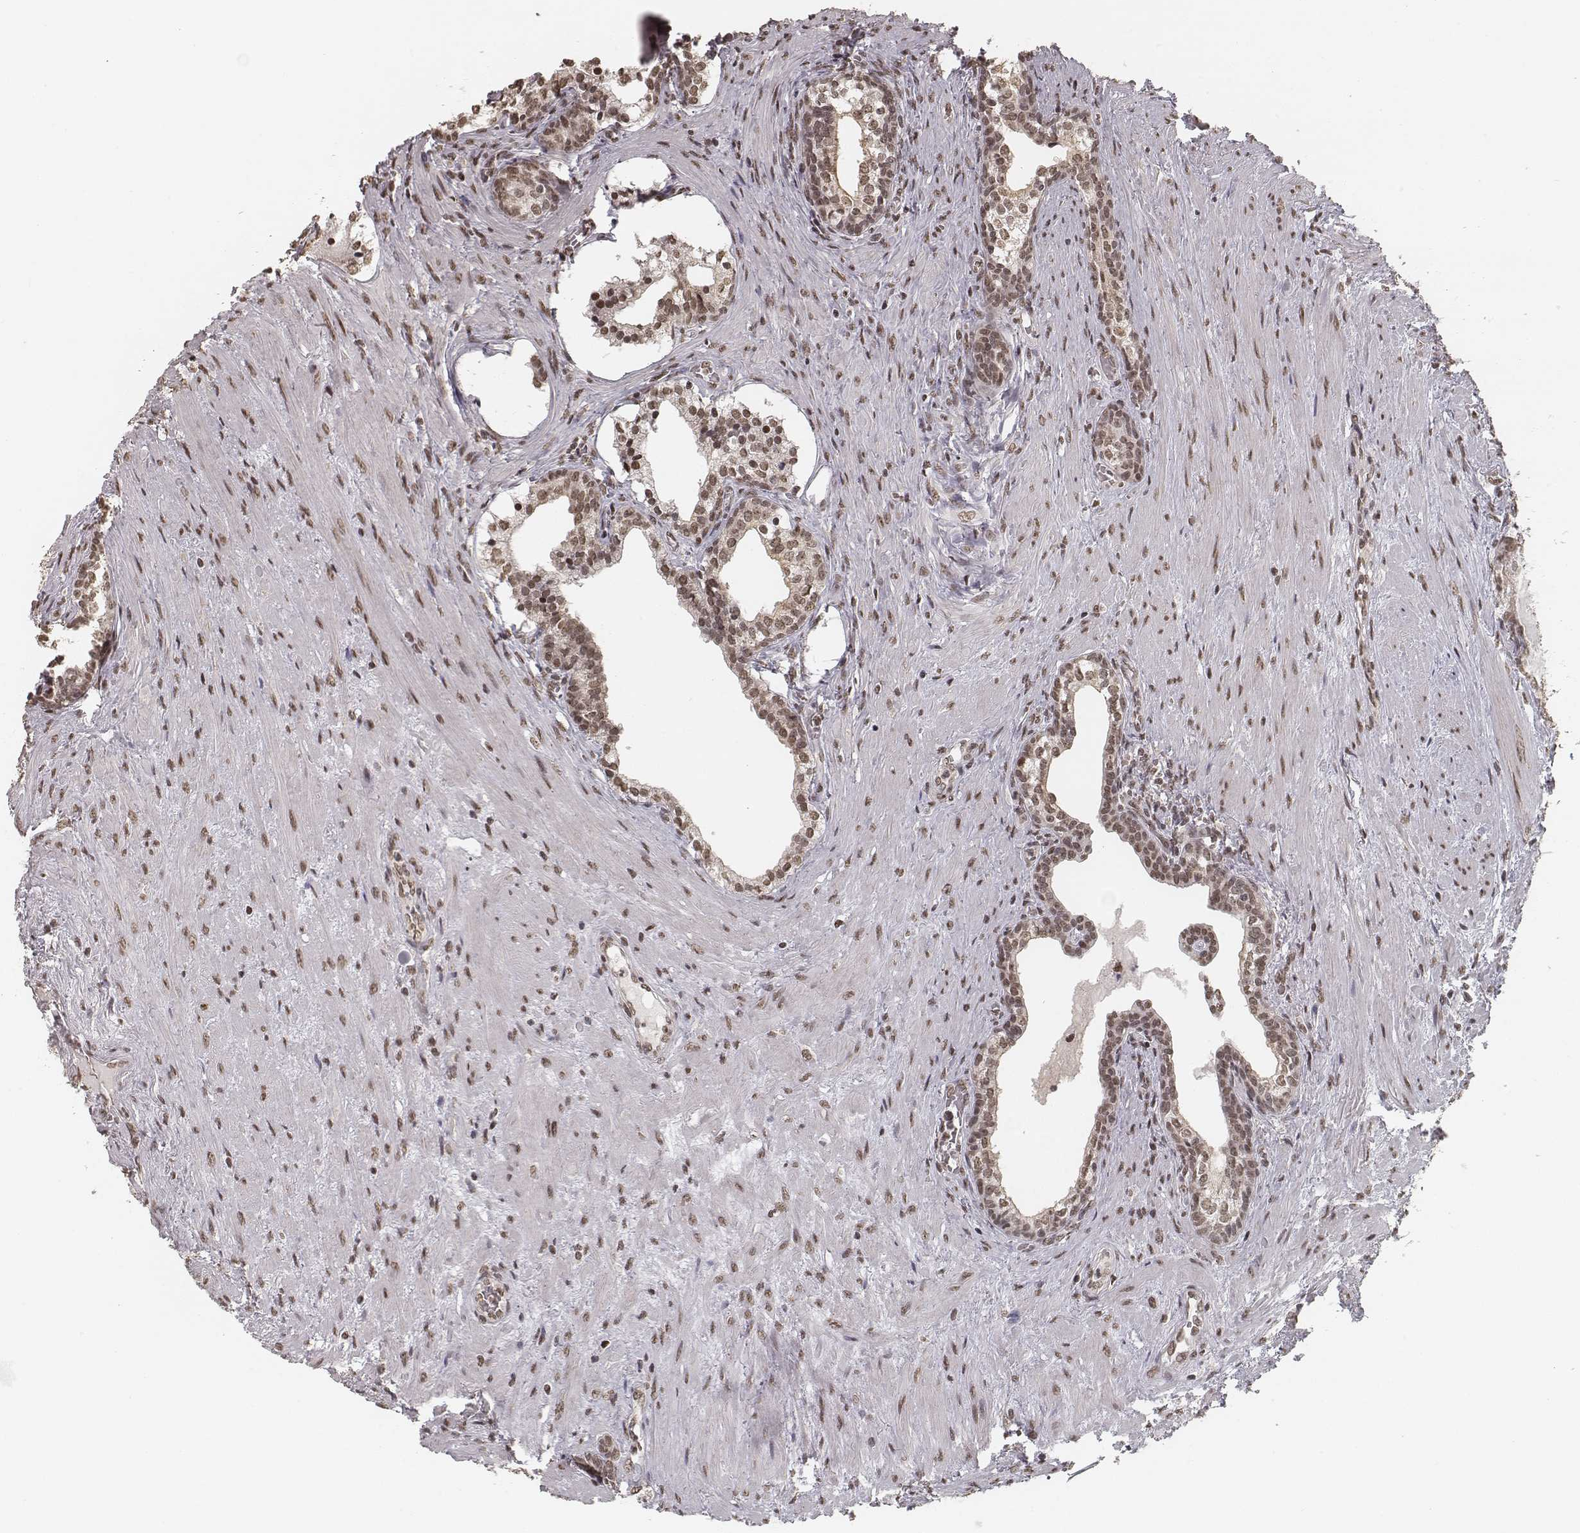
{"staining": {"intensity": "weak", "quantity": ">75%", "location": "nuclear"}, "tissue": "prostate cancer", "cell_type": "Tumor cells", "image_type": "cancer", "snomed": [{"axis": "morphology", "description": "Adenocarcinoma, NOS"}, {"axis": "morphology", "description": "Adenocarcinoma, High grade"}, {"axis": "topography", "description": "Prostate"}], "caption": "Weak nuclear staining is seen in about >75% of tumor cells in prostate adenocarcinoma (high-grade).", "gene": "HMGA2", "patient": {"sex": "male", "age": 61}}